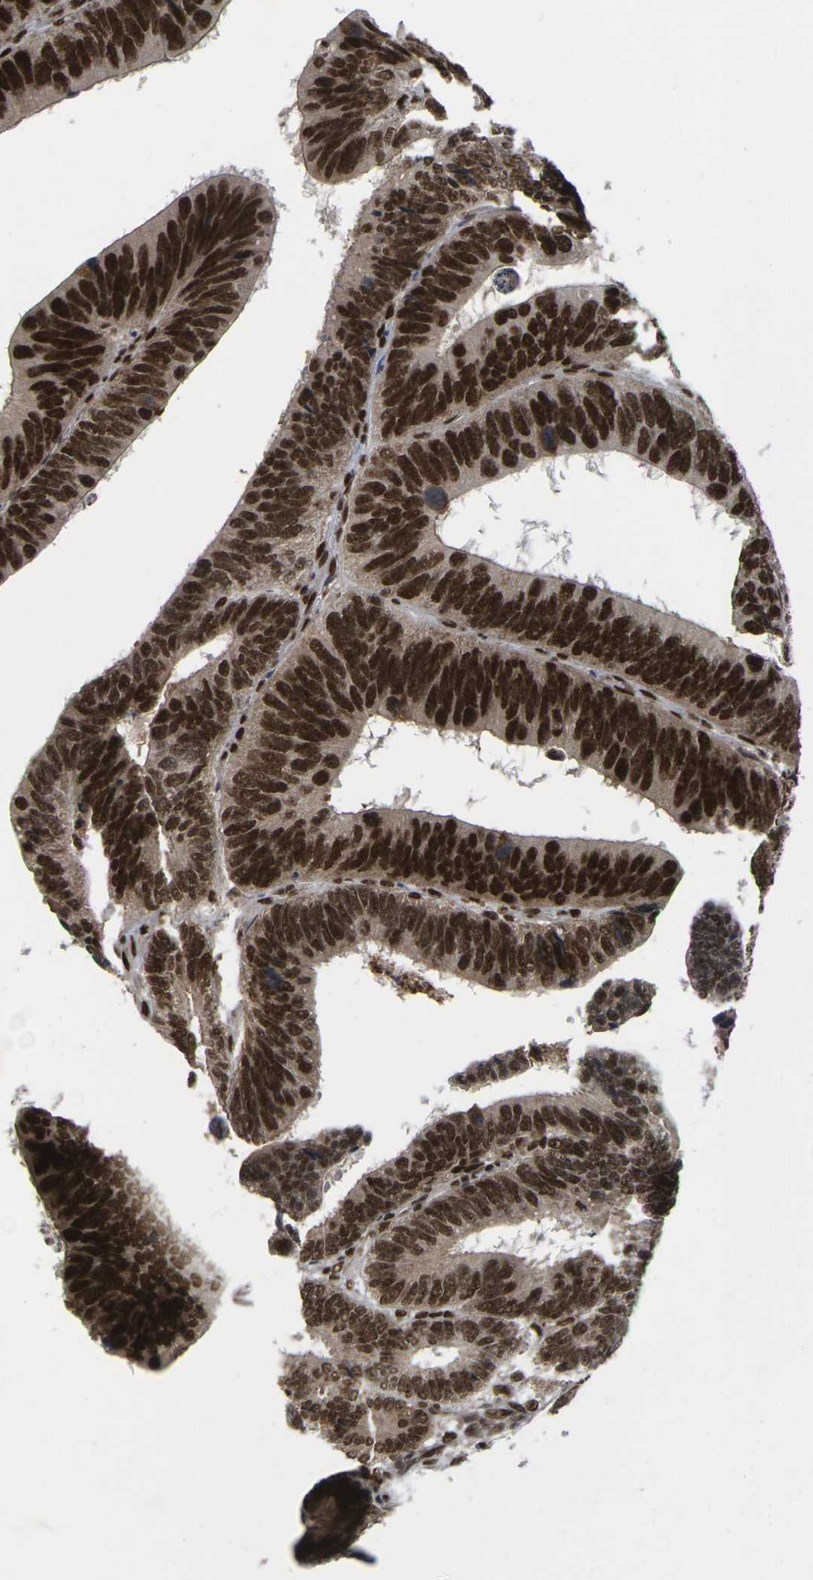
{"staining": {"intensity": "strong", "quantity": ">75%", "location": "nuclear"}, "tissue": "colorectal cancer", "cell_type": "Tumor cells", "image_type": "cancer", "snomed": [{"axis": "morphology", "description": "Adenocarcinoma, NOS"}, {"axis": "topography", "description": "Colon"}], "caption": "Adenocarcinoma (colorectal) tissue demonstrates strong nuclear positivity in about >75% of tumor cells", "gene": "GTF2E1", "patient": {"sex": "male", "age": 72}}